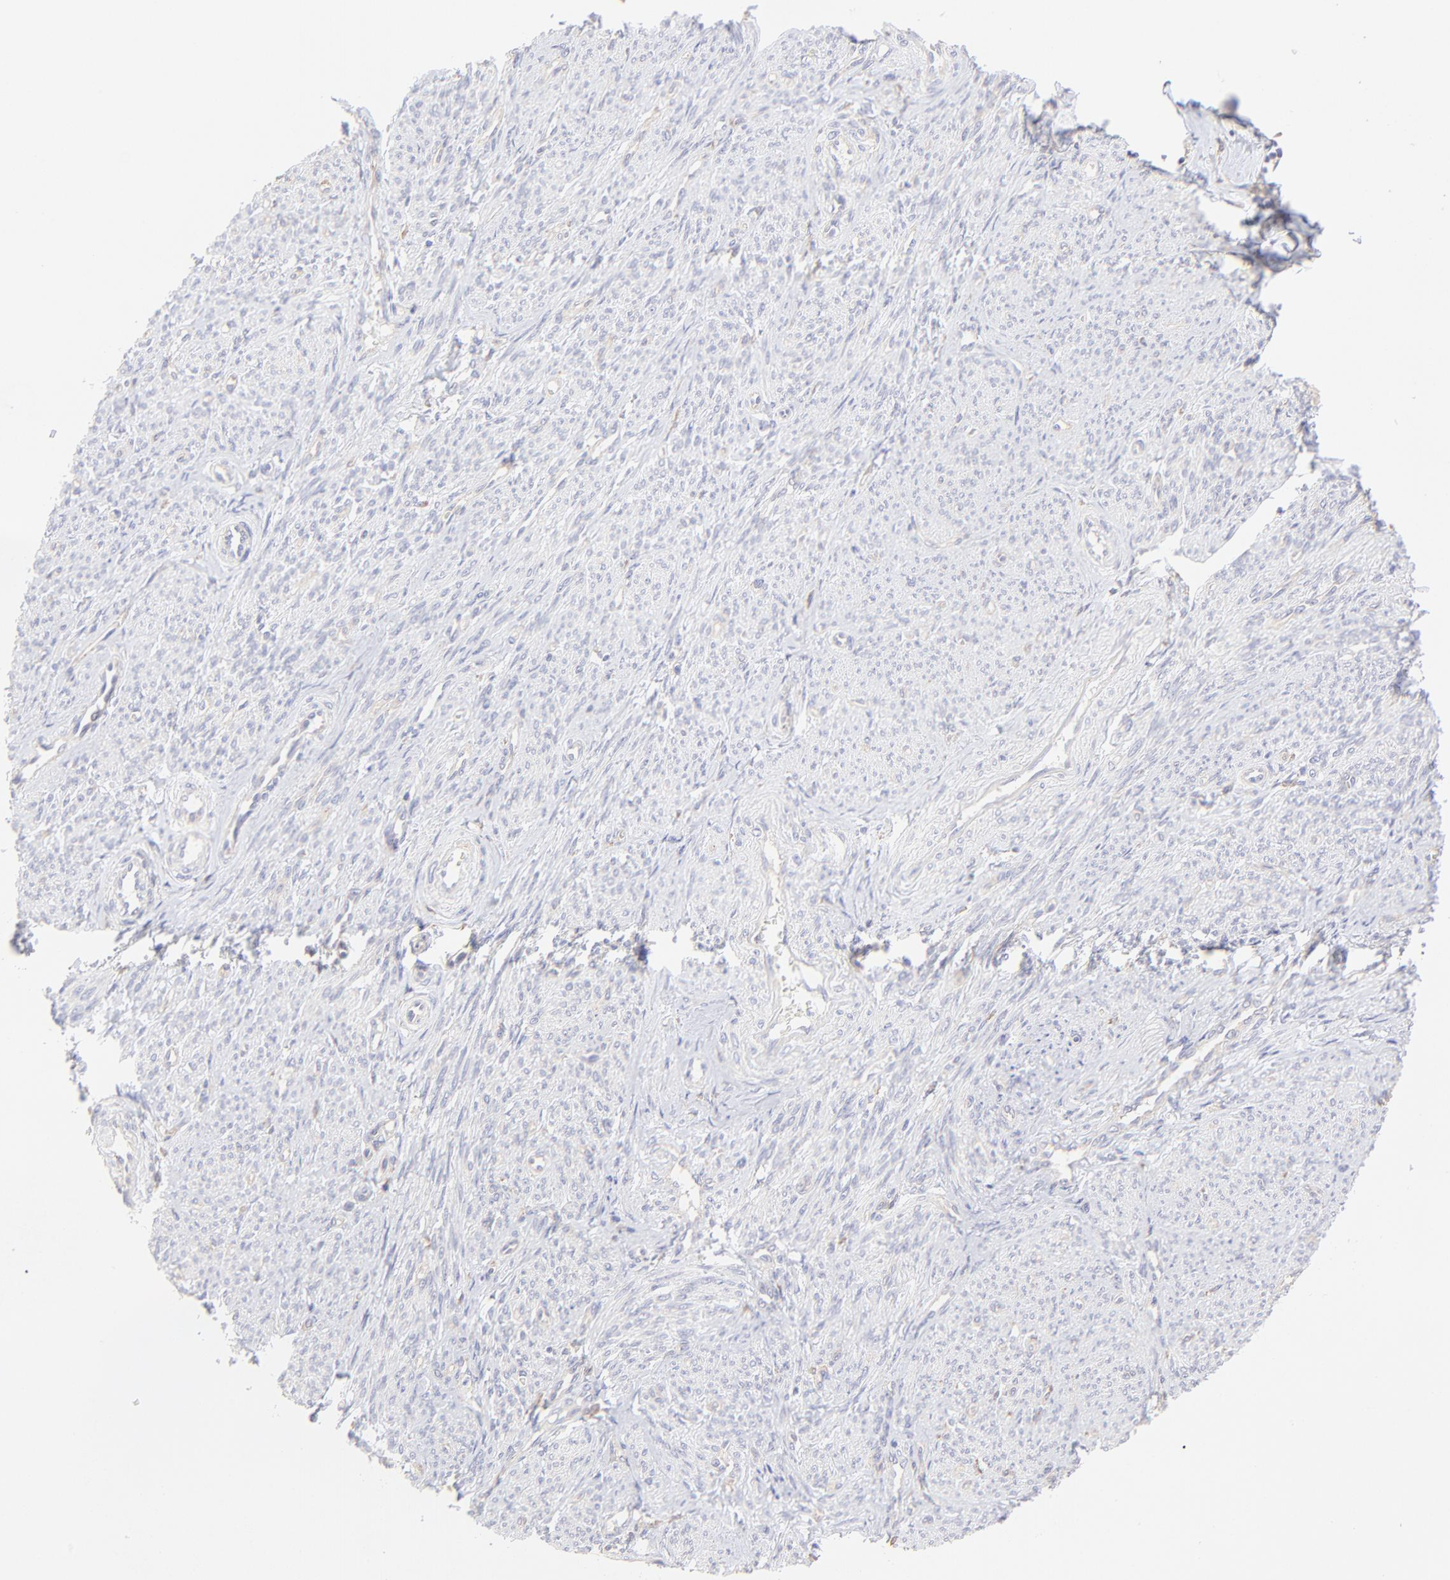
{"staining": {"intensity": "negative", "quantity": "none", "location": "none"}, "tissue": "smooth muscle", "cell_type": "Smooth muscle cells", "image_type": "normal", "snomed": [{"axis": "morphology", "description": "Normal tissue, NOS"}, {"axis": "topography", "description": "Smooth muscle"}], "caption": "Immunohistochemistry histopathology image of benign smooth muscle: human smooth muscle stained with DAB (3,3'-diaminobenzidine) exhibits no significant protein positivity in smooth muscle cells. The staining was performed using DAB (3,3'-diaminobenzidine) to visualize the protein expression in brown, while the nuclei were stained in blue with hematoxylin (Magnification: 20x).", "gene": "LHFPL1", "patient": {"sex": "female", "age": 65}}